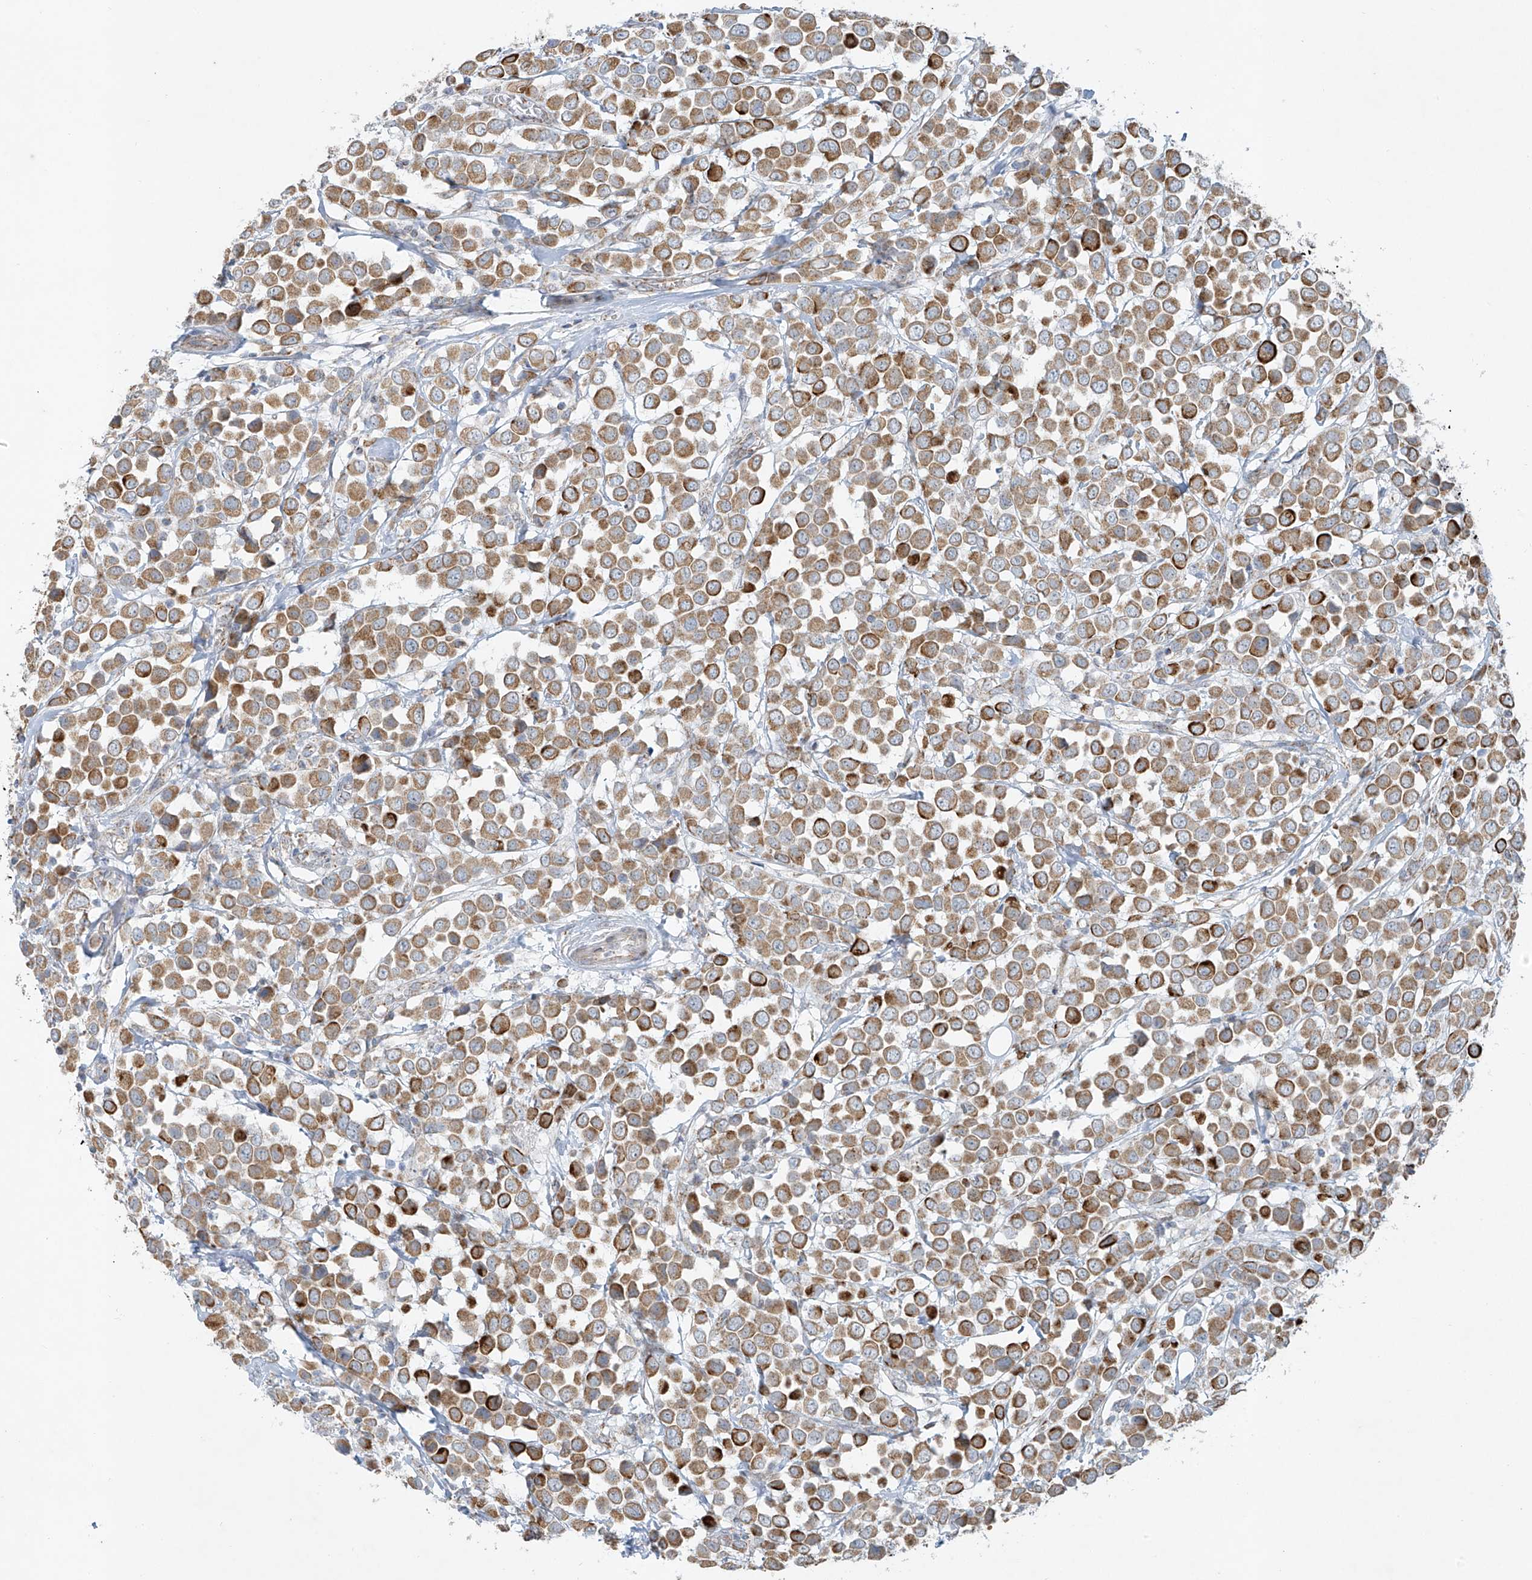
{"staining": {"intensity": "moderate", "quantity": ">75%", "location": "cytoplasmic/membranous"}, "tissue": "breast cancer", "cell_type": "Tumor cells", "image_type": "cancer", "snomed": [{"axis": "morphology", "description": "Duct carcinoma"}, {"axis": "topography", "description": "Breast"}], "caption": "IHC staining of breast cancer (infiltrating ductal carcinoma), which reveals medium levels of moderate cytoplasmic/membranous positivity in about >75% of tumor cells indicating moderate cytoplasmic/membranous protein staining. The staining was performed using DAB (brown) for protein detection and nuclei were counterstained in hematoxylin (blue).", "gene": "SMDT1", "patient": {"sex": "female", "age": 61}}